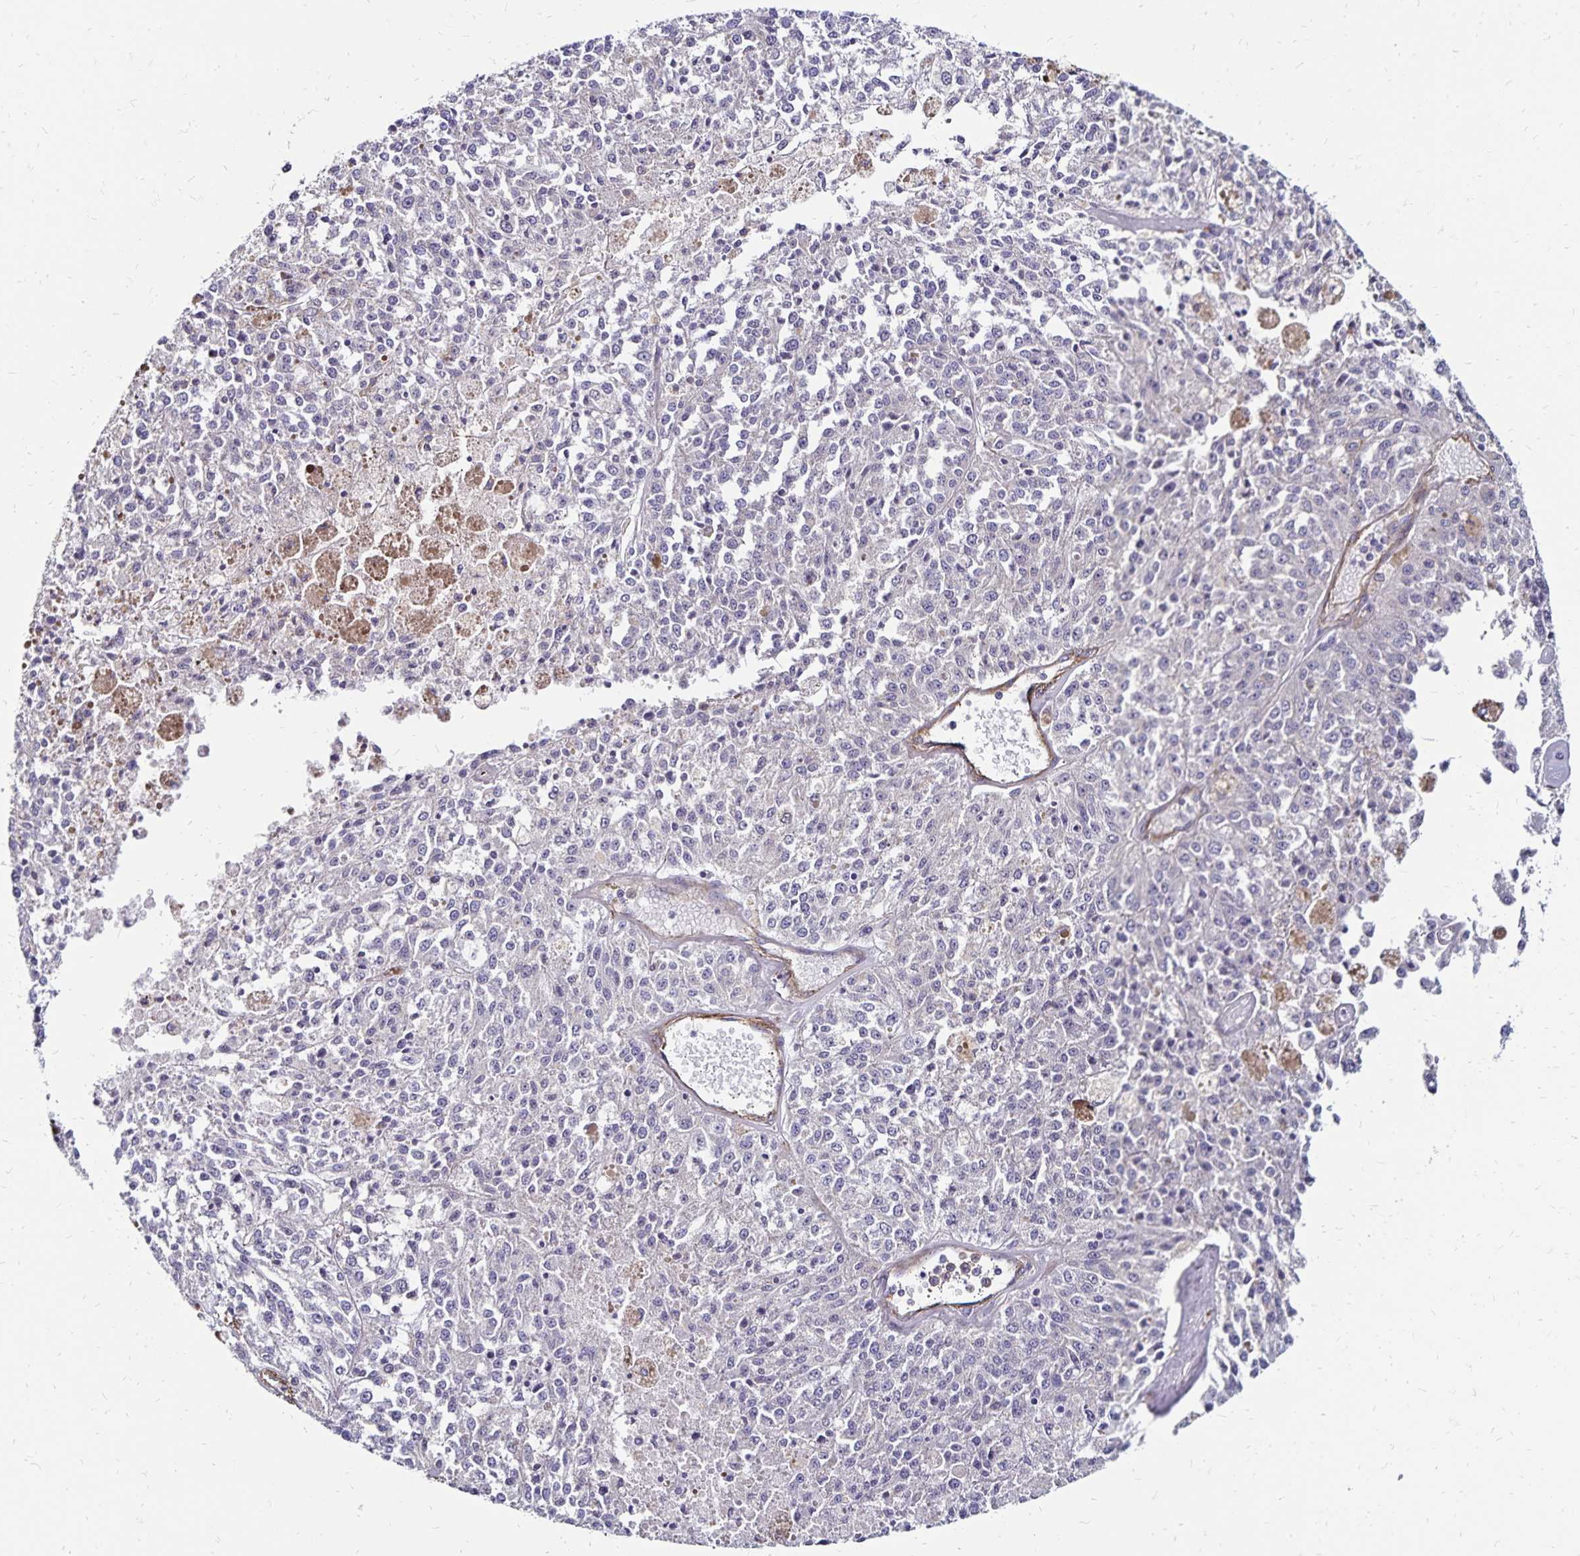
{"staining": {"intensity": "negative", "quantity": "none", "location": "none"}, "tissue": "melanoma", "cell_type": "Tumor cells", "image_type": "cancer", "snomed": [{"axis": "morphology", "description": "Malignant melanoma, Metastatic site"}, {"axis": "topography", "description": "Lymph node"}], "caption": "Melanoma was stained to show a protein in brown. There is no significant positivity in tumor cells.", "gene": "RPRML", "patient": {"sex": "female", "age": 64}}